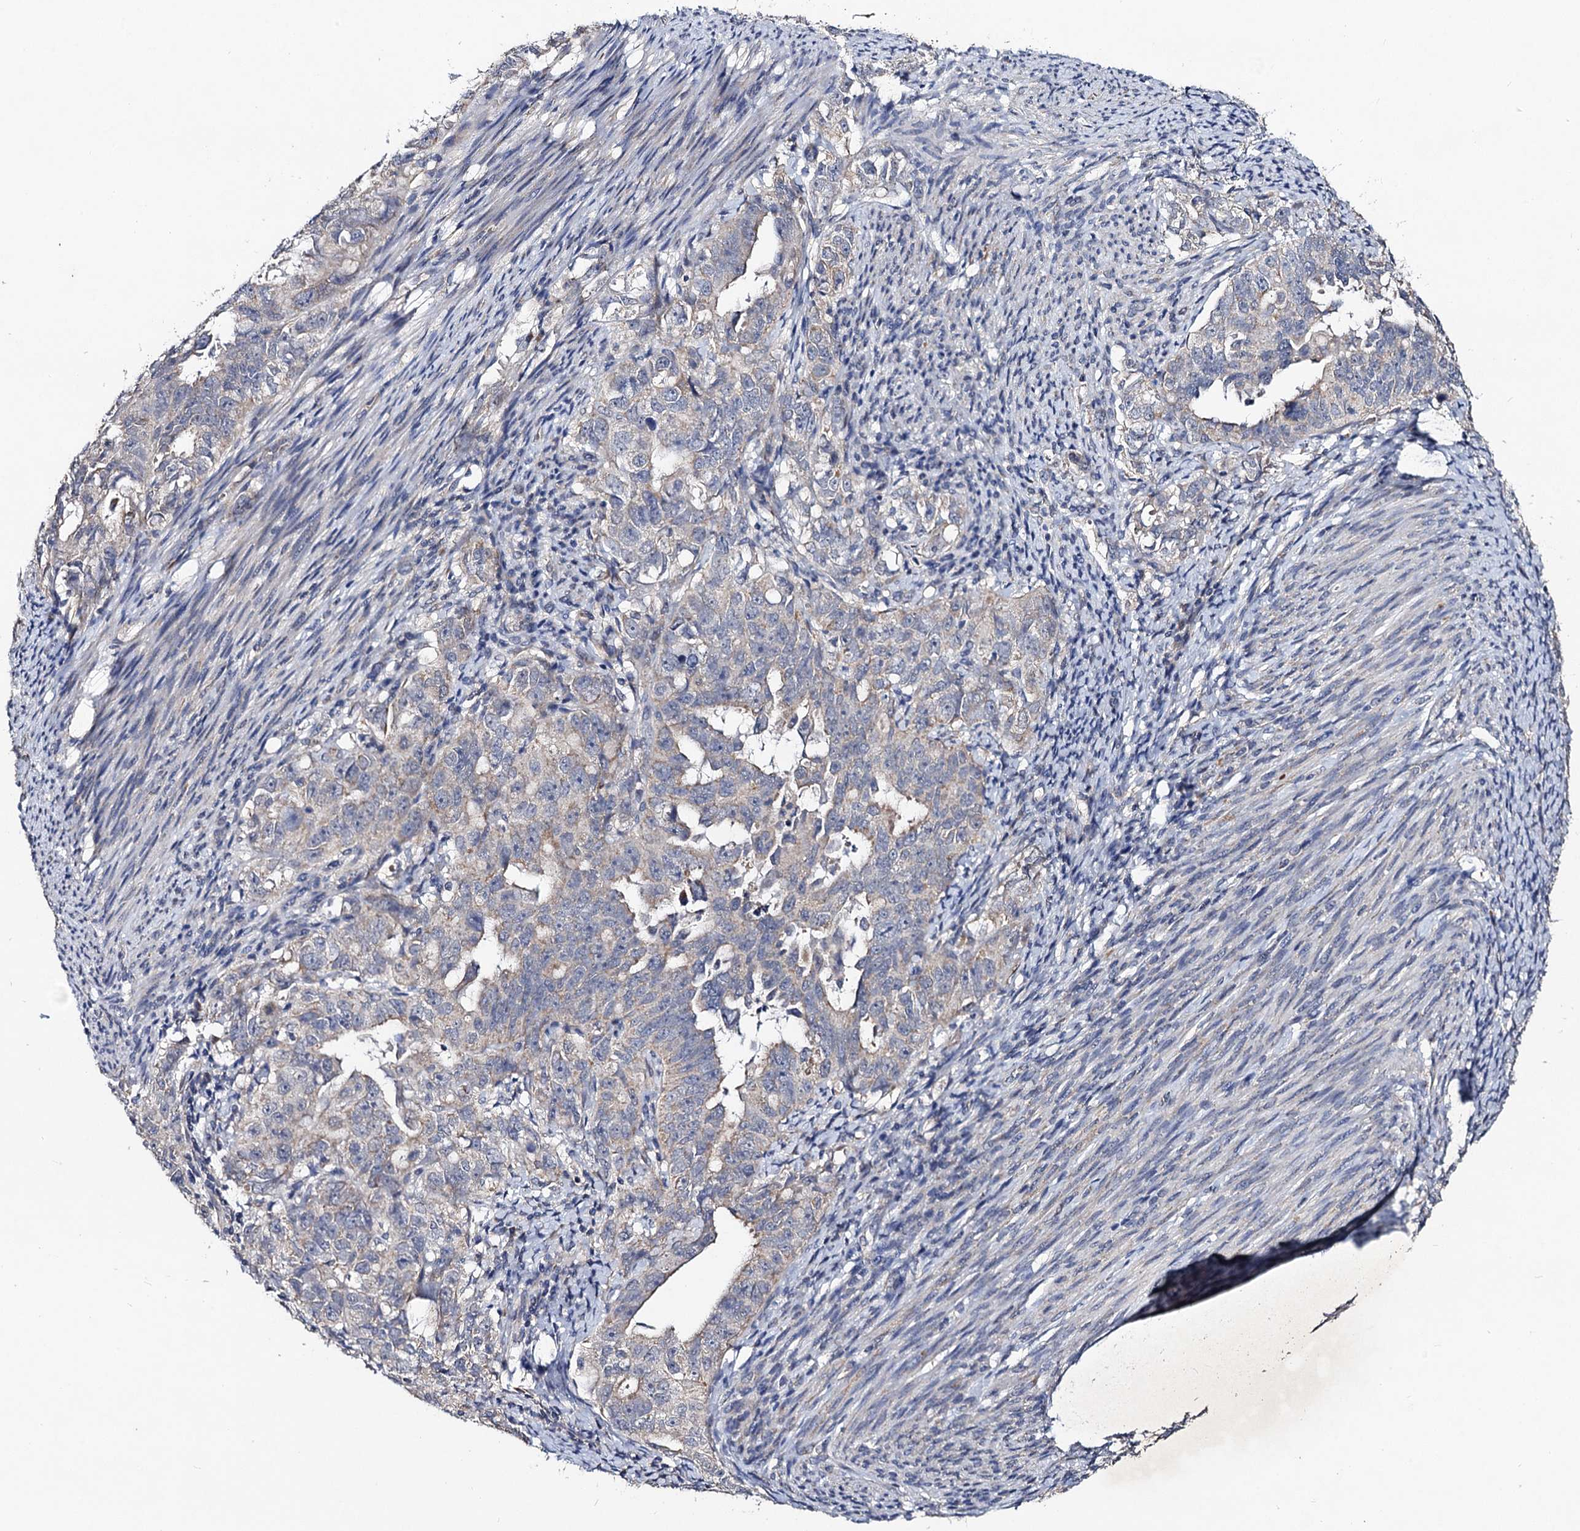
{"staining": {"intensity": "weak", "quantity": "<25%", "location": "cytoplasmic/membranous"}, "tissue": "endometrial cancer", "cell_type": "Tumor cells", "image_type": "cancer", "snomed": [{"axis": "morphology", "description": "Adenocarcinoma, NOS"}, {"axis": "topography", "description": "Endometrium"}], "caption": "Adenocarcinoma (endometrial) stained for a protein using immunohistochemistry shows no positivity tumor cells.", "gene": "VPS37D", "patient": {"sex": "female", "age": 65}}